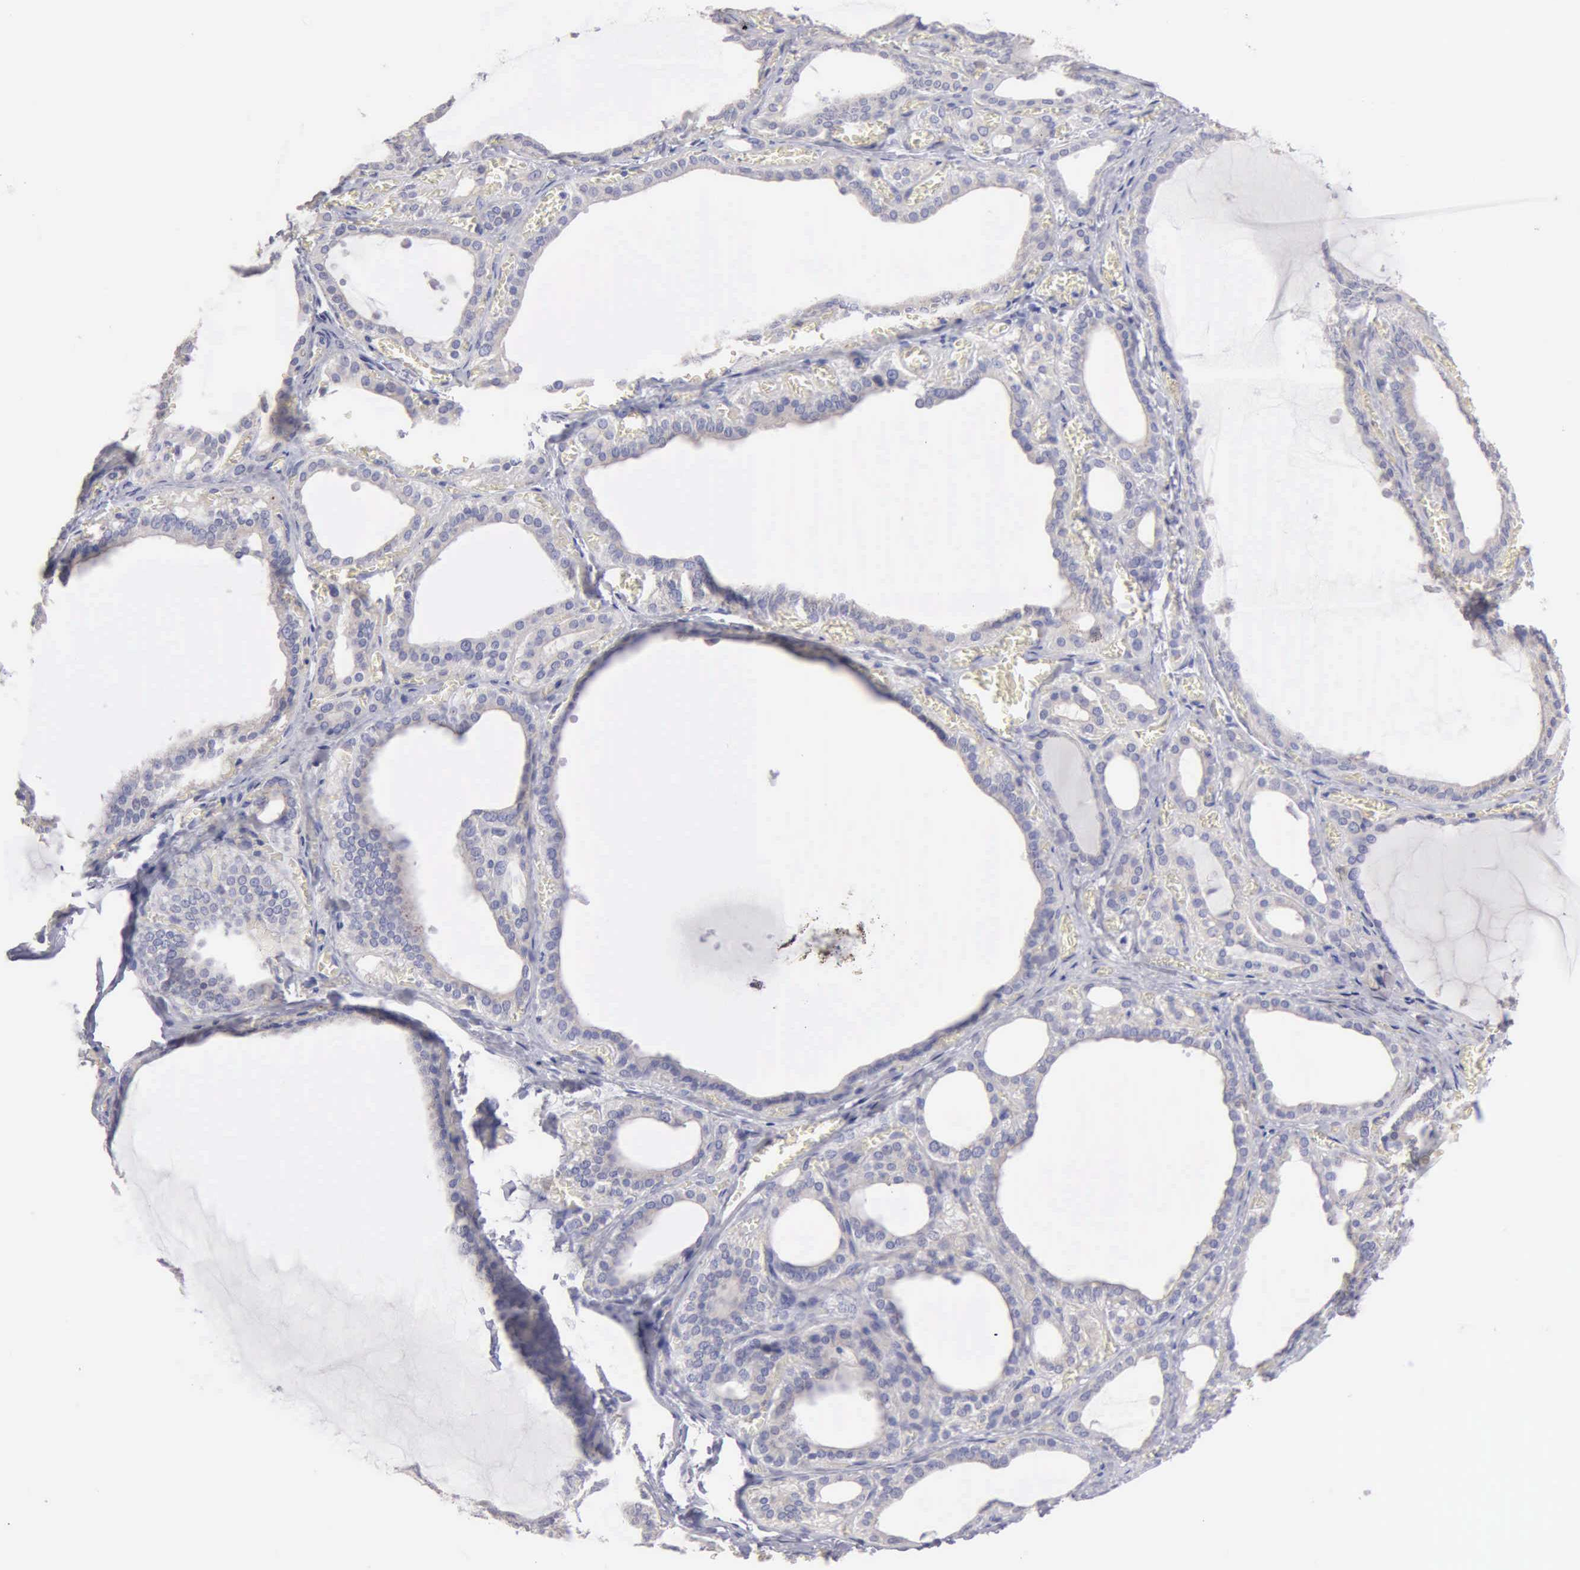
{"staining": {"intensity": "negative", "quantity": "none", "location": "none"}, "tissue": "thyroid gland", "cell_type": "Glandular cells", "image_type": "normal", "snomed": [{"axis": "morphology", "description": "Normal tissue, NOS"}, {"axis": "topography", "description": "Thyroid gland"}], "caption": "An IHC photomicrograph of benign thyroid gland is shown. There is no staining in glandular cells of thyroid gland.", "gene": "APP", "patient": {"sex": "female", "age": 55}}